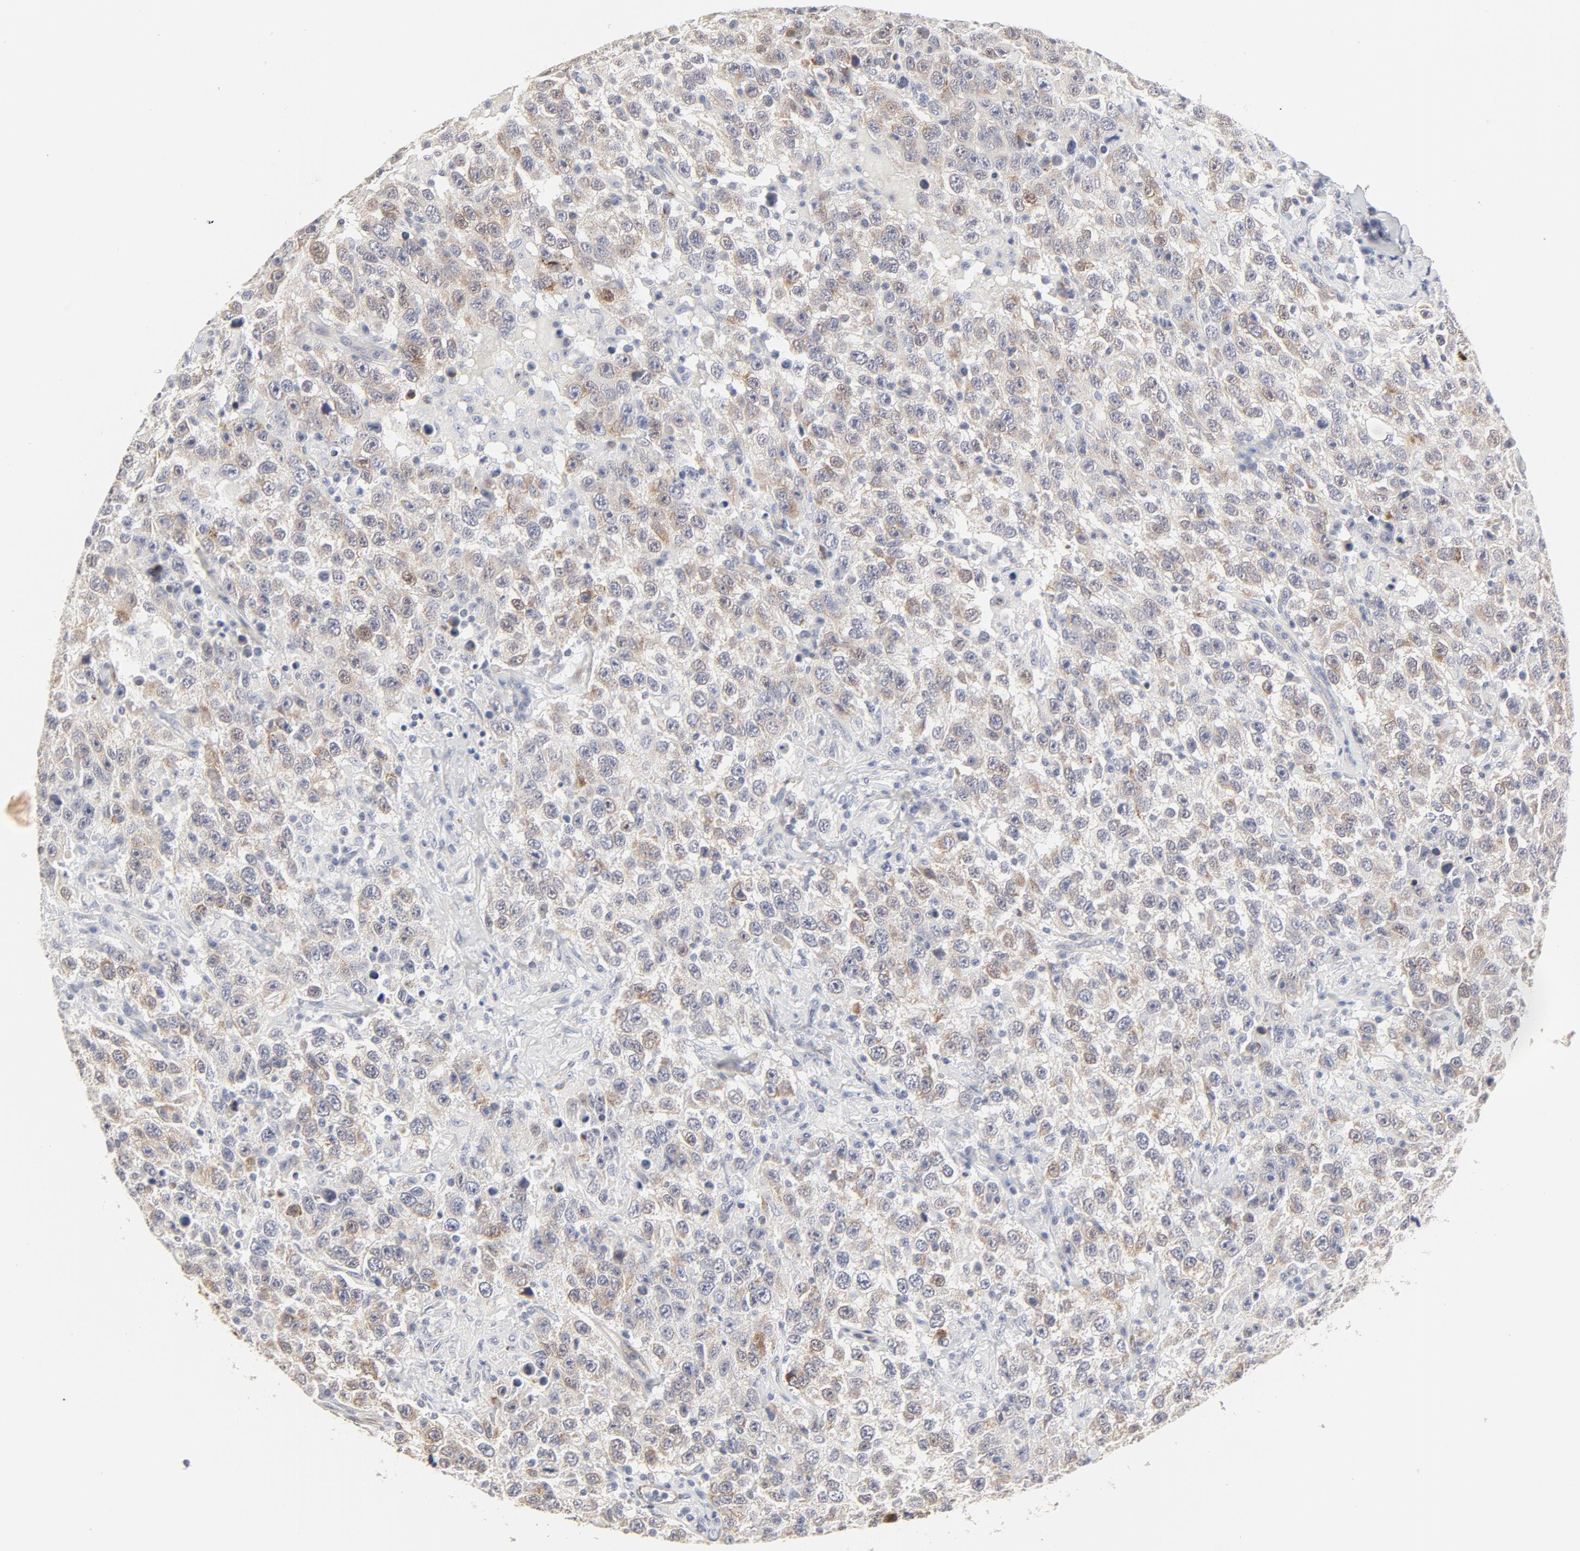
{"staining": {"intensity": "weak", "quantity": "<25%", "location": "cytoplasmic/membranous"}, "tissue": "testis cancer", "cell_type": "Tumor cells", "image_type": "cancer", "snomed": [{"axis": "morphology", "description": "Seminoma, NOS"}, {"axis": "topography", "description": "Testis"}], "caption": "Tumor cells show no significant expression in testis cancer.", "gene": "MAGED4", "patient": {"sex": "male", "age": 41}}